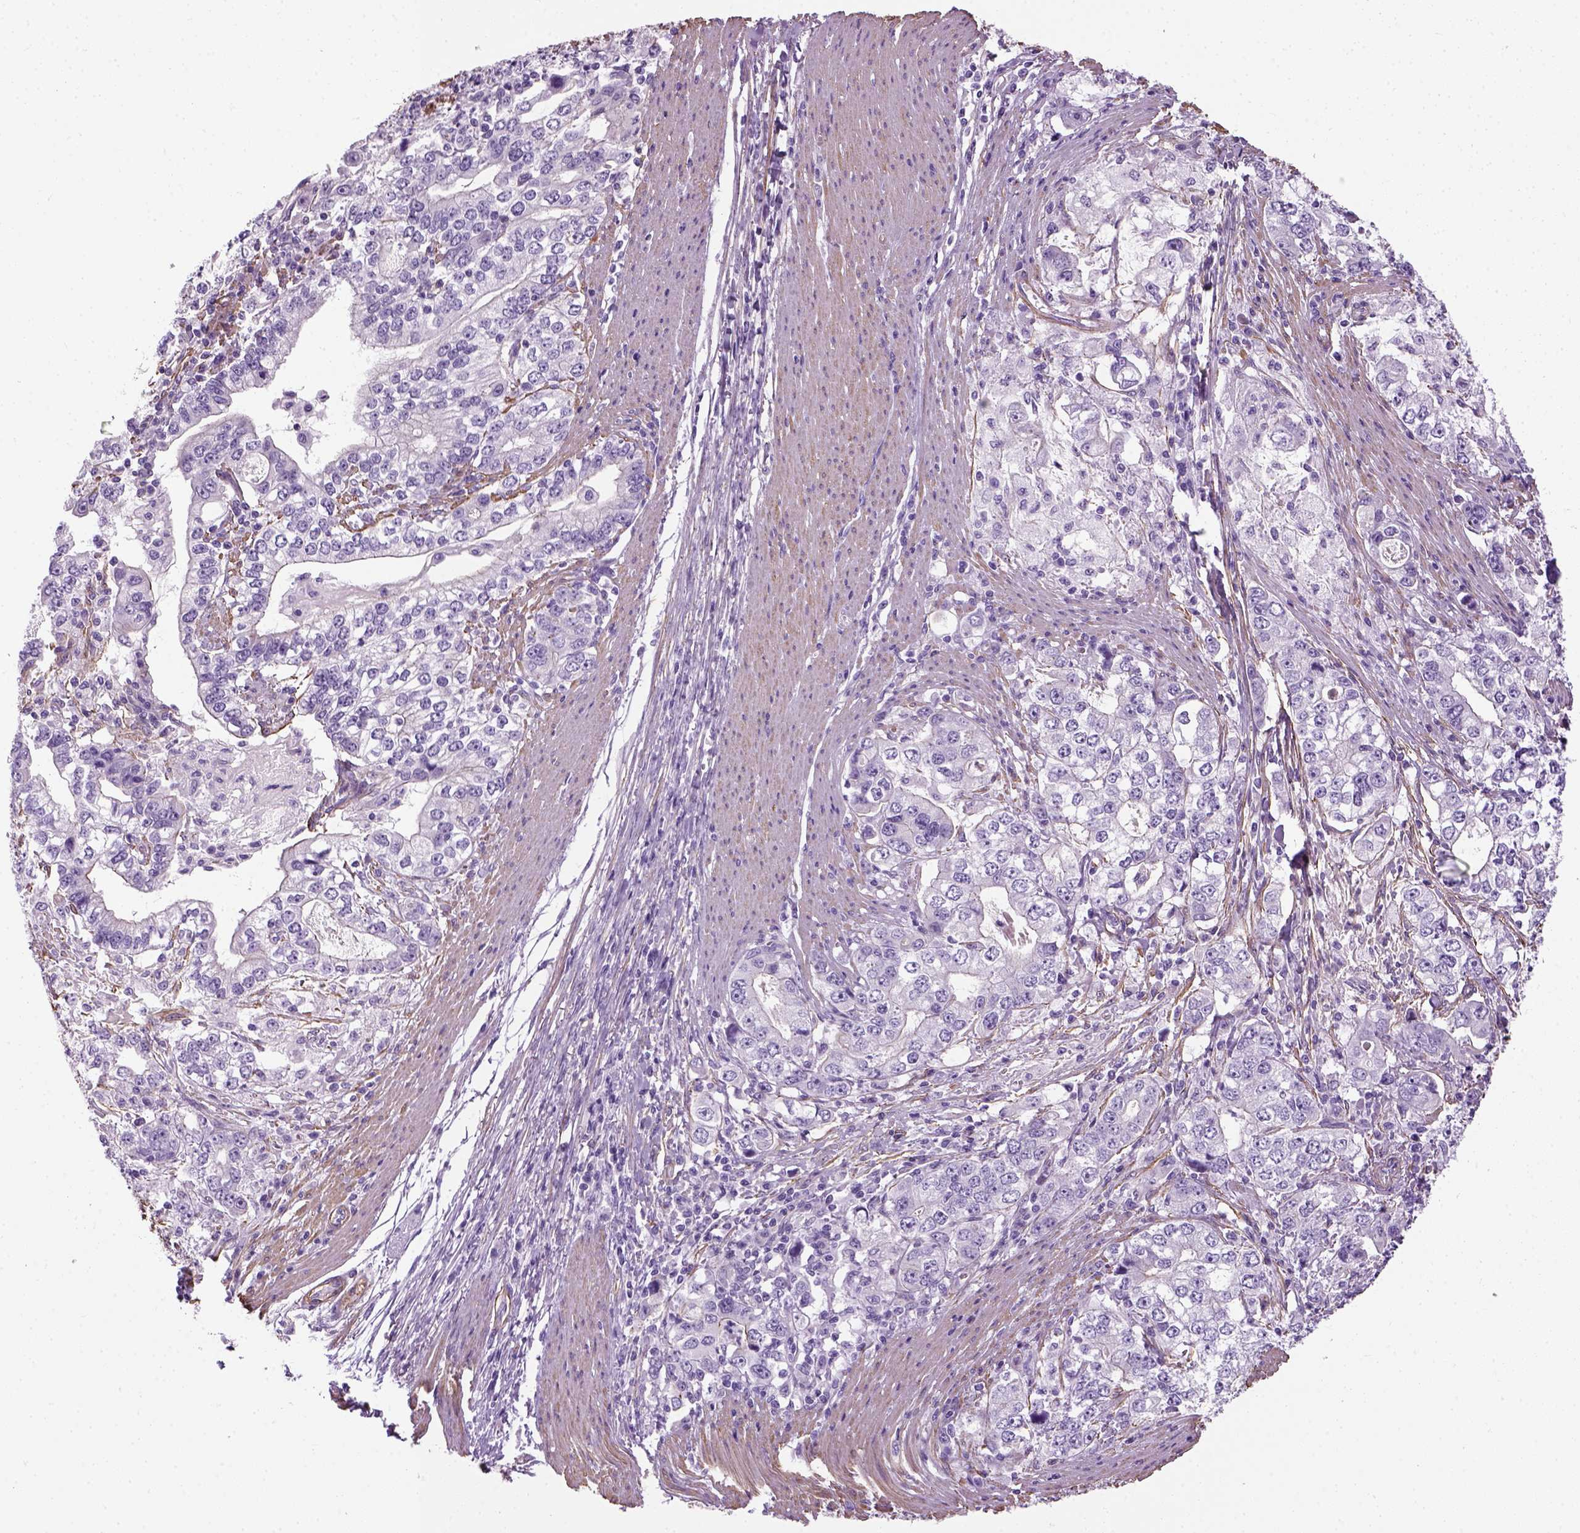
{"staining": {"intensity": "negative", "quantity": "none", "location": "none"}, "tissue": "stomach cancer", "cell_type": "Tumor cells", "image_type": "cancer", "snomed": [{"axis": "morphology", "description": "Adenocarcinoma, NOS"}, {"axis": "topography", "description": "Stomach, lower"}], "caption": "The immunohistochemistry histopathology image has no significant expression in tumor cells of stomach adenocarcinoma tissue.", "gene": "FAM161A", "patient": {"sex": "female", "age": 72}}